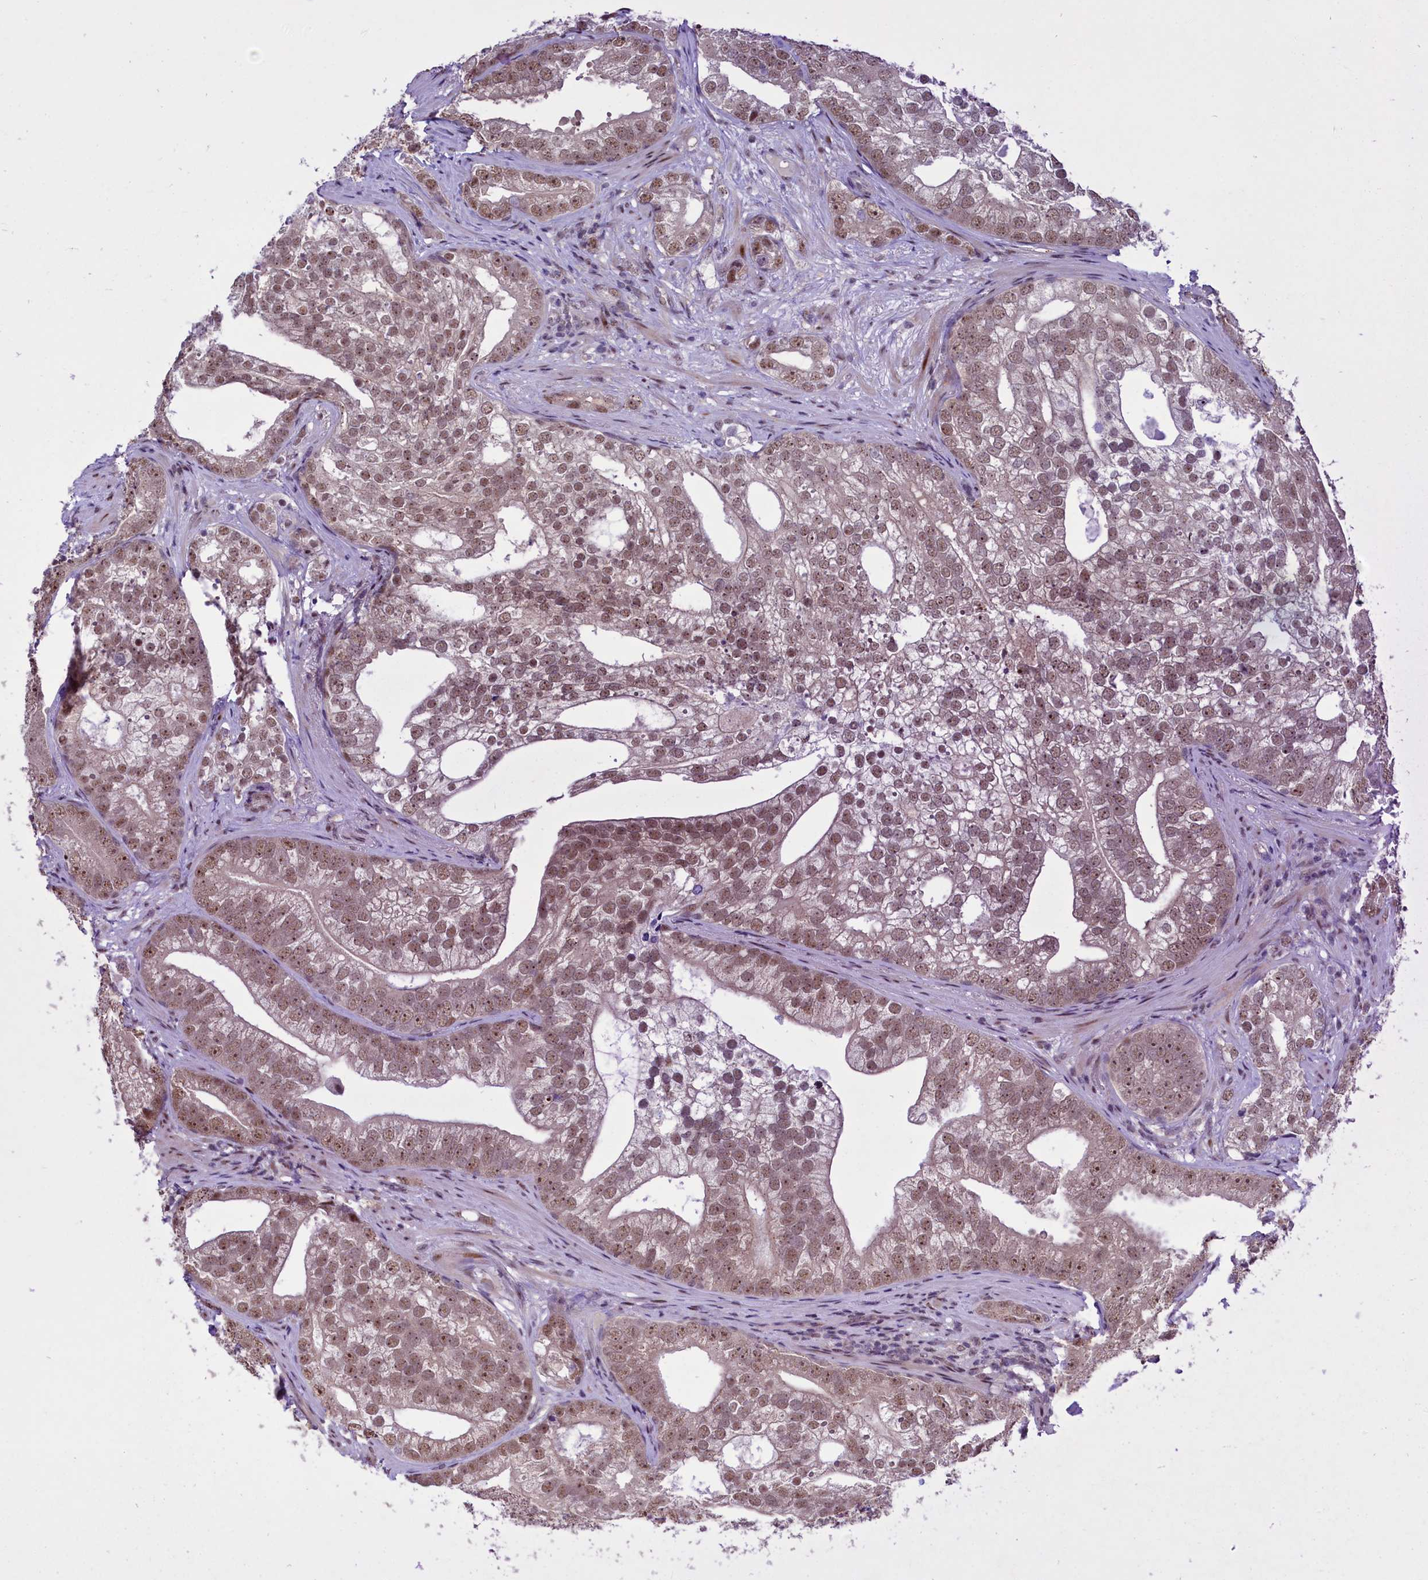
{"staining": {"intensity": "moderate", "quantity": ">75%", "location": "nuclear"}, "tissue": "prostate cancer", "cell_type": "Tumor cells", "image_type": "cancer", "snomed": [{"axis": "morphology", "description": "Adenocarcinoma, High grade"}, {"axis": "topography", "description": "Prostate"}], "caption": "Prostate high-grade adenocarcinoma stained for a protein (brown) displays moderate nuclear positive positivity in about >75% of tumor cells.", "gene": "ANKS3", "patient": {"sex": "male", "age": 75}}